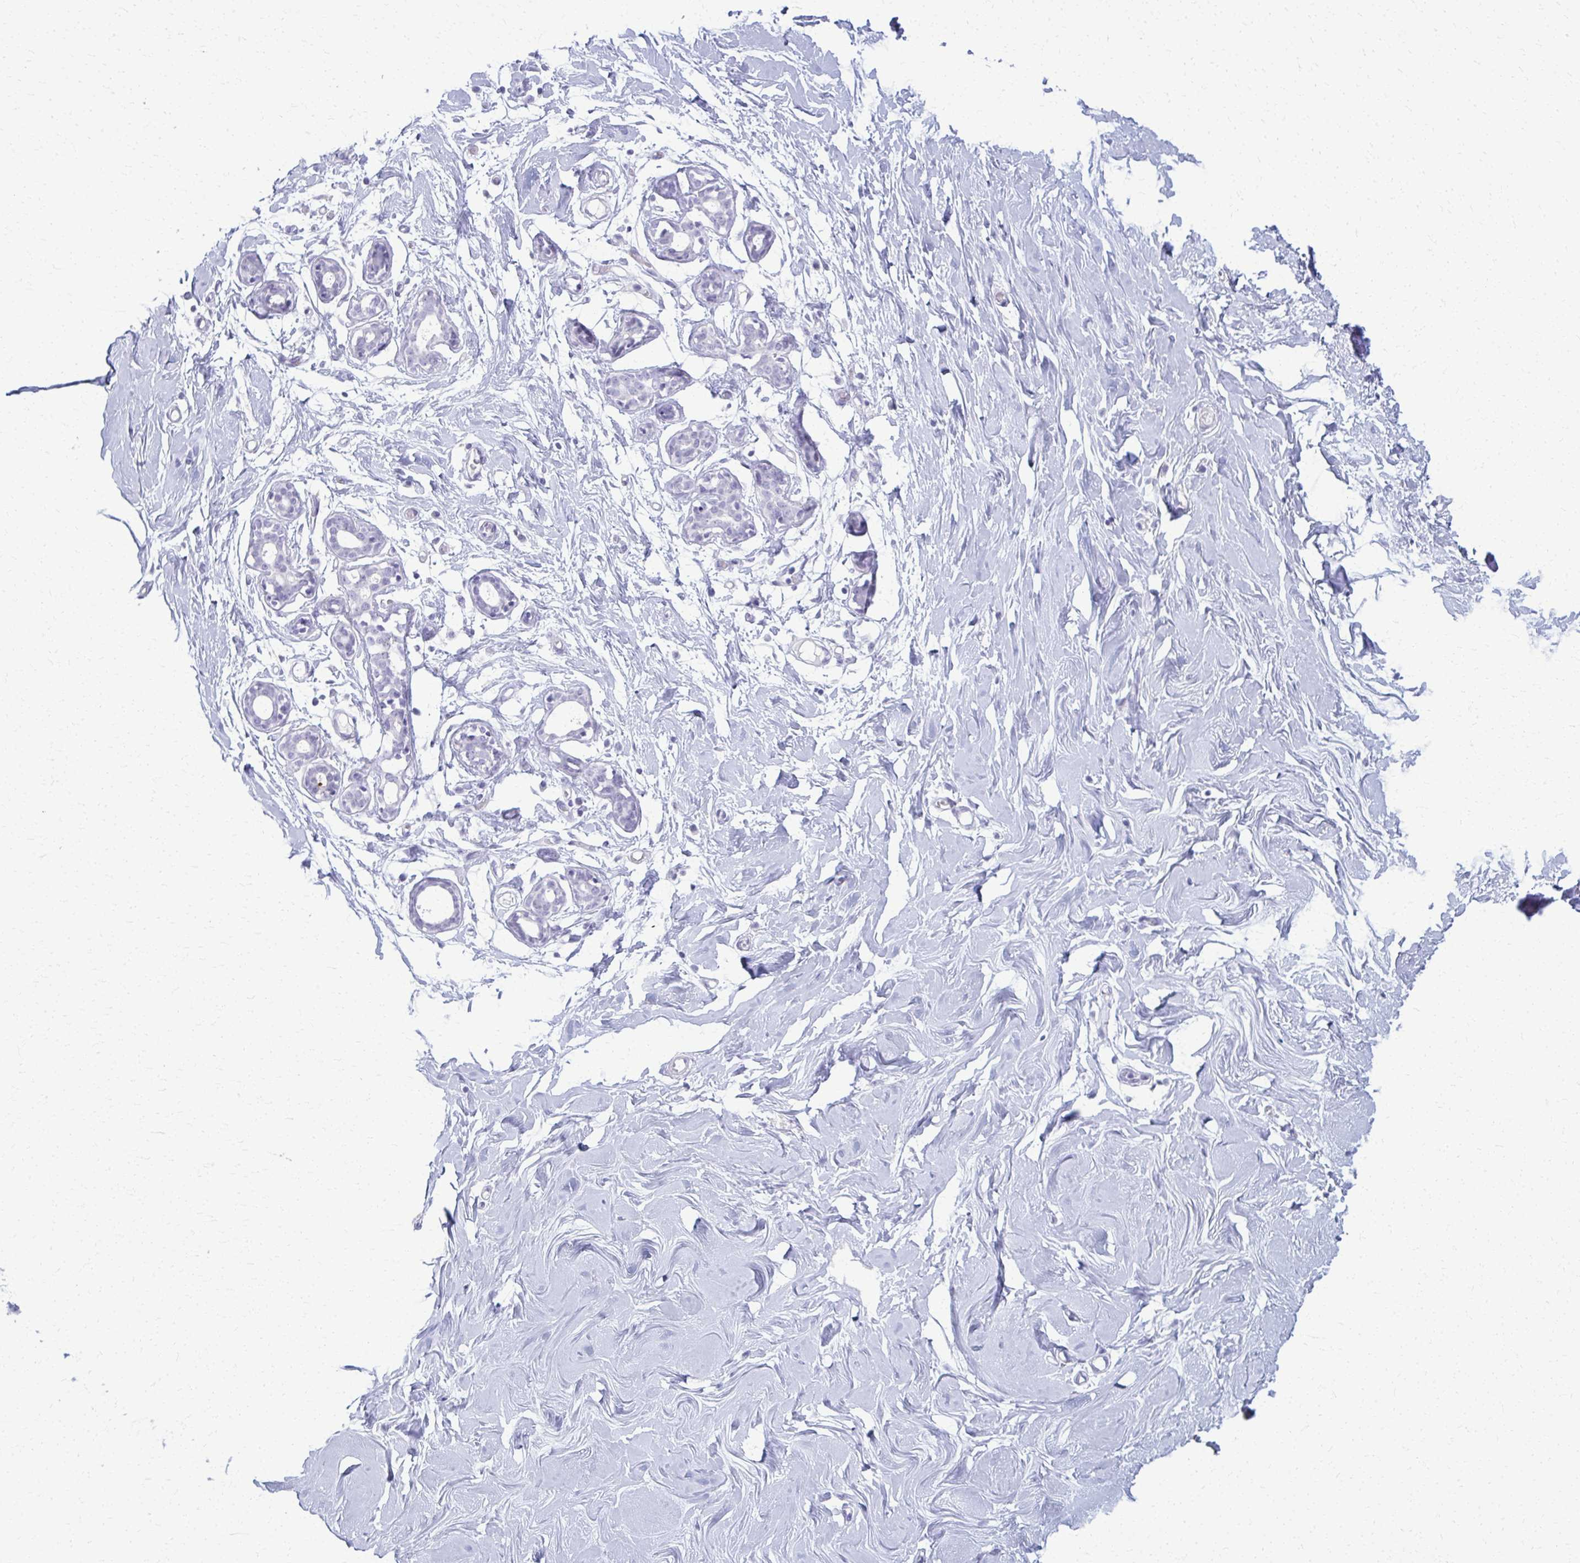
{"staining": {"intensity": "negative", "quantity": "none", "location": "none"}, "tissue": "breast", "cell_type": "Adipocytes", "image_type": "normal", "snomed": [{"axis": "morphology", "description": "Normal tissue, NOS"}, {"axis": "topography", "description": "Breast"}], "caption": "IHC of benign breast shows no expression in adipocytes. (DAB IHC visualized using brightfield microscopy, high magnification).", "gene": "ACSM2A", "patient": {"sex": "female", "age": 27}}